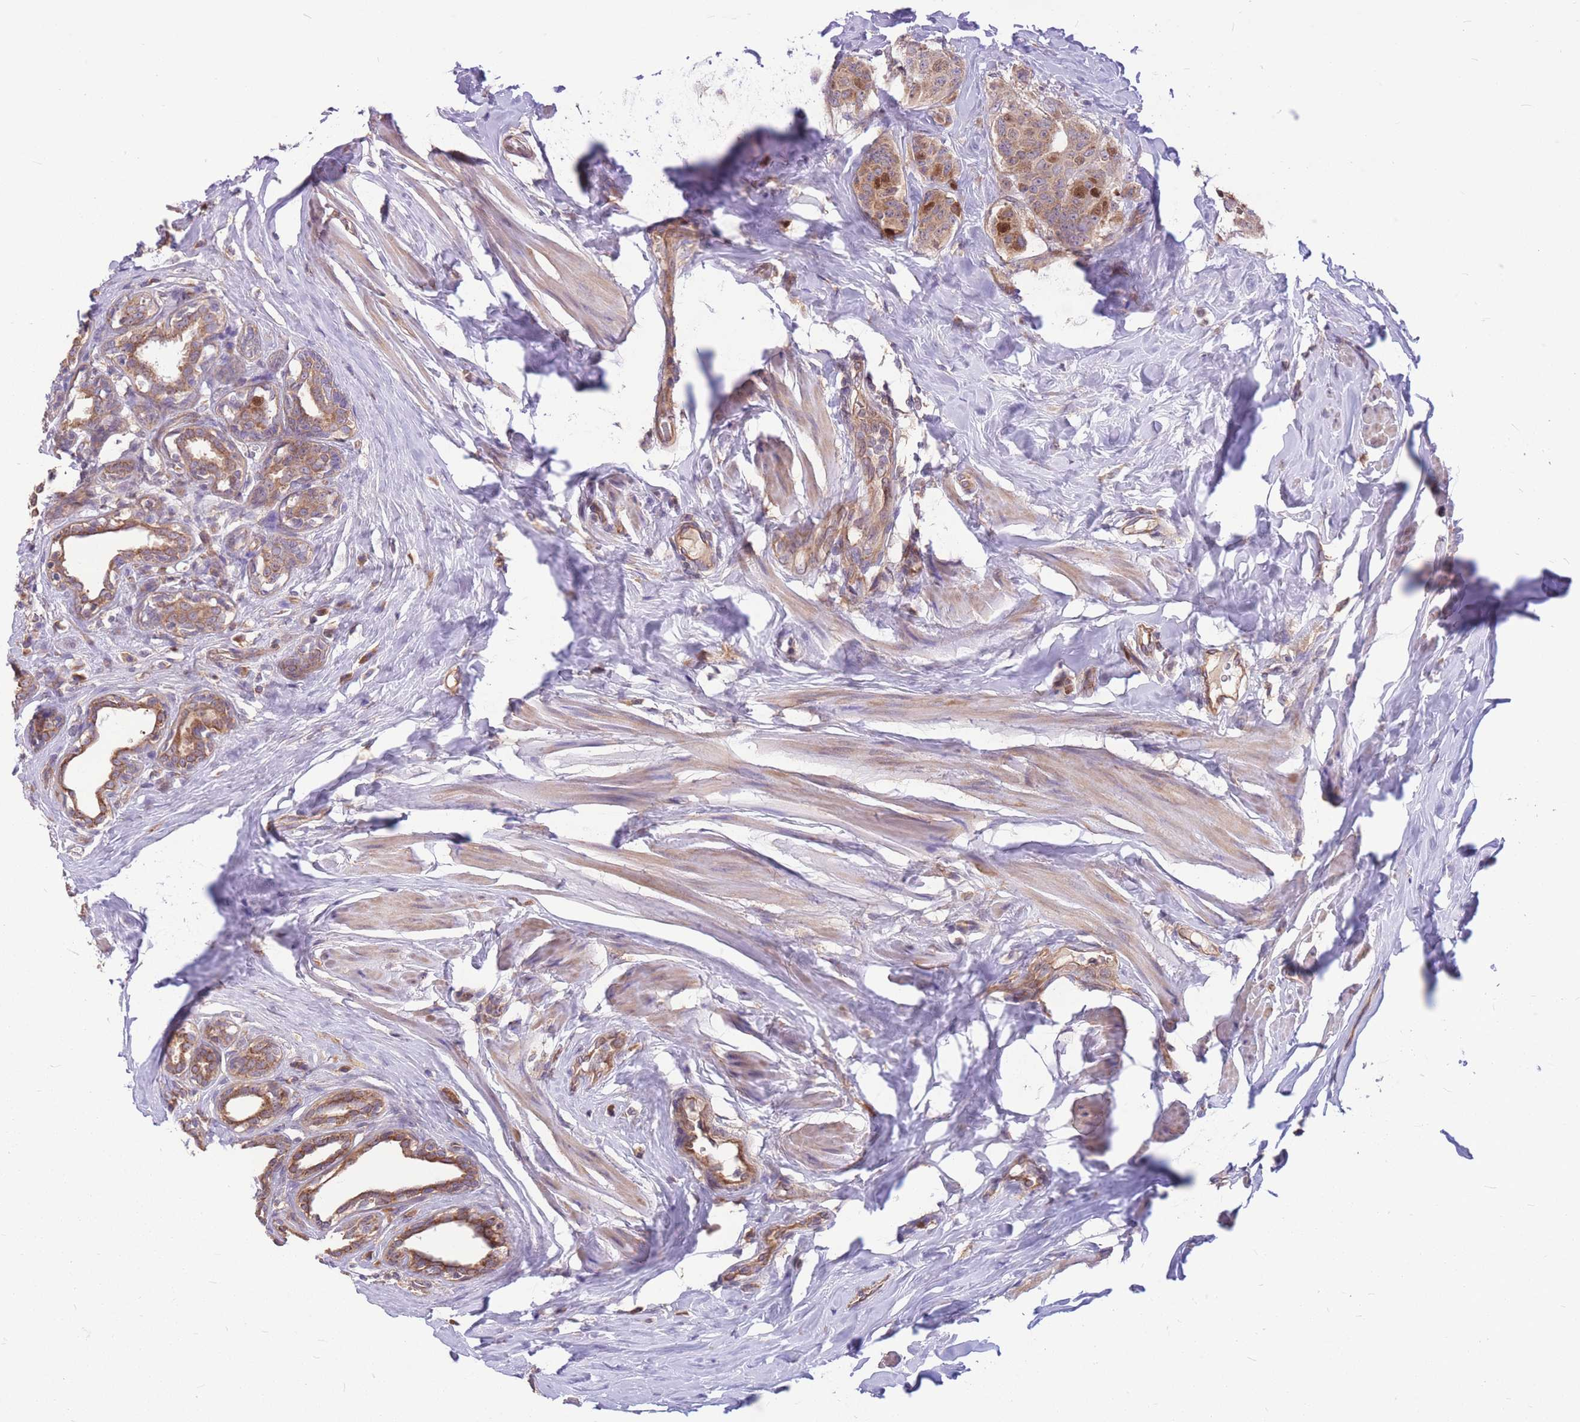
{"staining": {"intensity": "moderate", "quantity": ">75%", "location": "cytoplasmic/membranous,nuclear"}, "tissue": "breast cancer", "cell_type": "Tumor cells", "image_type": "cancer", "snomed": [{"axis": "morphology", "description": "Duct carcinoma"}, {"axis": "topography", "description": "Breast"}], "caption": "Tumor cells display medium levels of moderate cytoplasmic/membranous and nuclear staining in approximately >75% of cells in breast cancer. (brown staining indicates protein expression, while blue staining denotes nuclei).", "gene": "GMNN", "patient": {"sex": "female", "age": 40}}